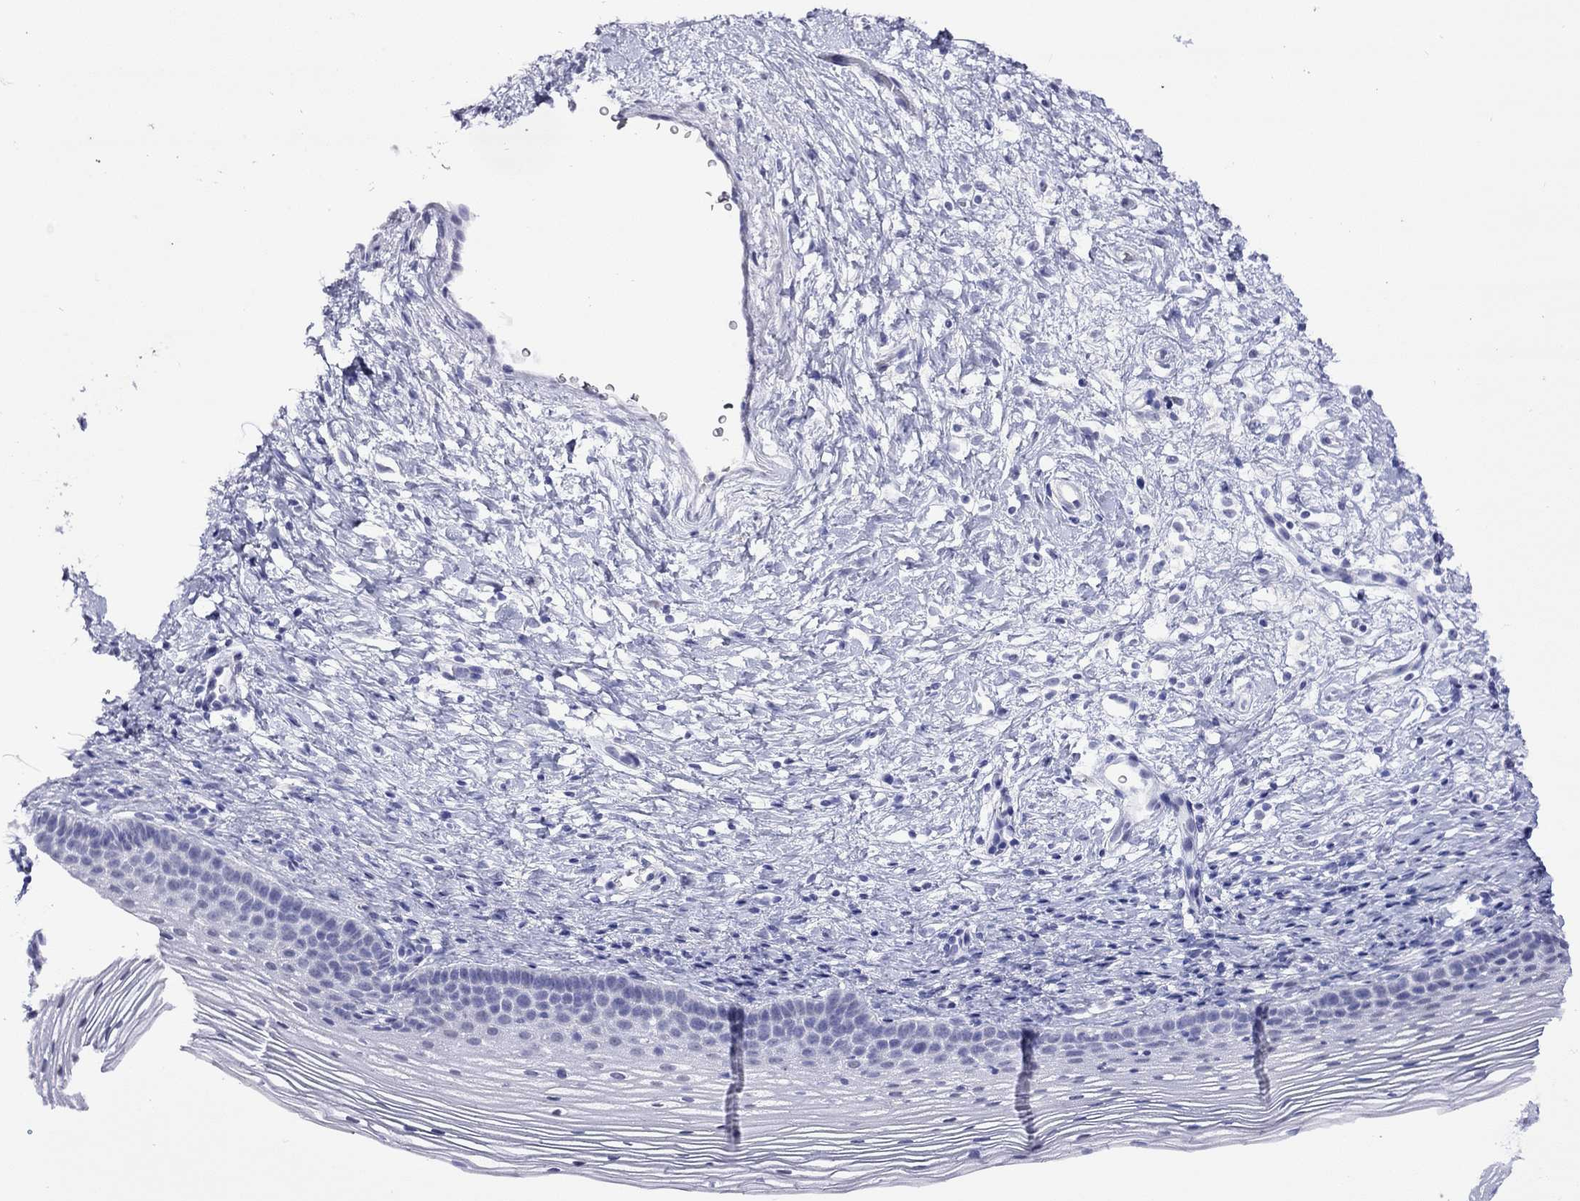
{"staining": {"intensity": "negative", "quantity": "none", "location": "none"}, "tissue": "cervix", "cell_type": "Squamous epithelial cells", "image_type": "normal", "snomed": [{"axis": "morphology", "description": "Normal tissue, NOS"}, {"axis": "topography", "description": "Cervix"}], "caption": "Cervix stained for a protein using immunohistochemistry (IHC) exhibits no positivity squamous epithelial cells.", "gene": "SLC30A8", "patient": {"sex": "female", "age": 39}}